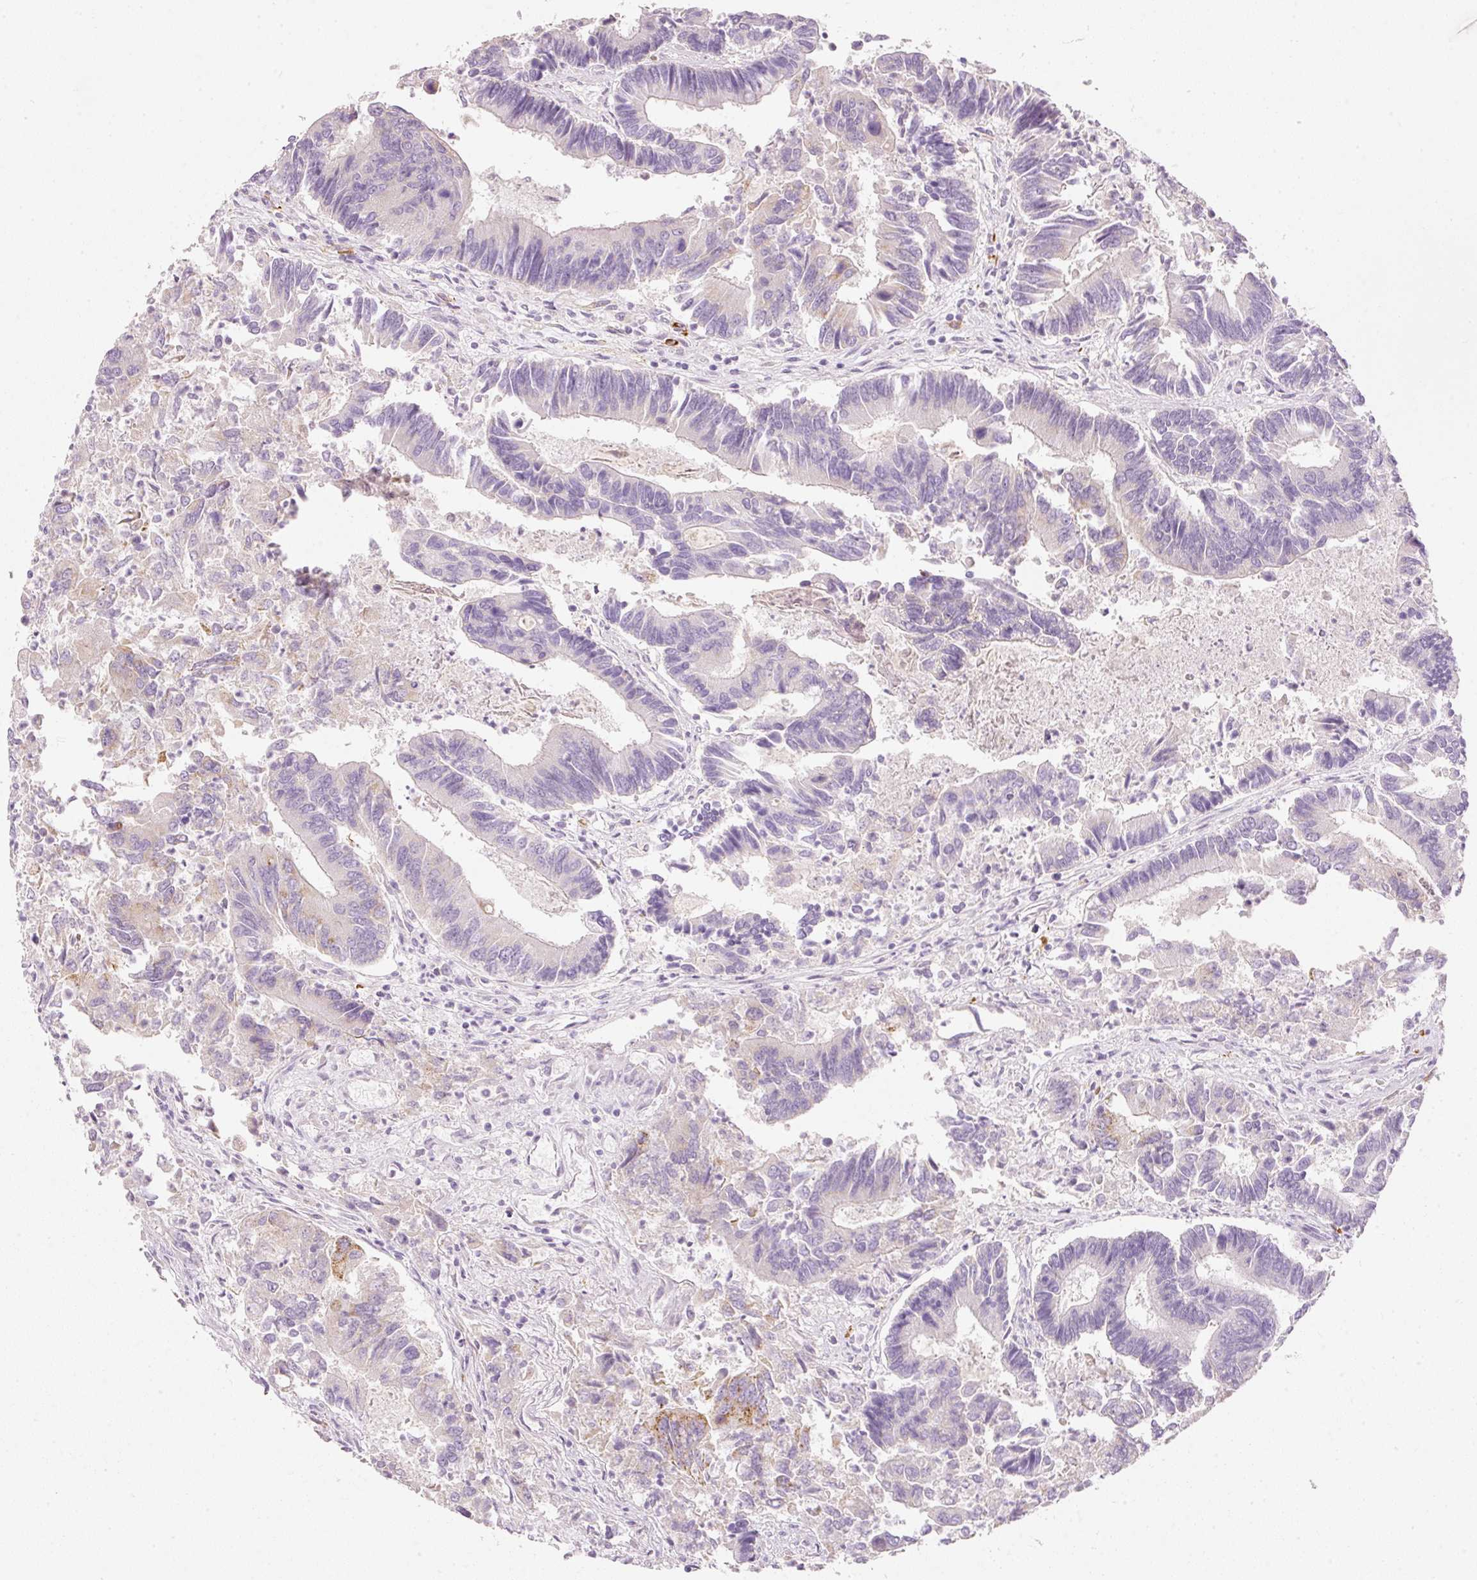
{"staining": {"intensity": "moderate", "quantity": "<25%", "location": "cytoplasmic/membranous"}, "tissue": "colorectal cancer", "cell_type": "Tumor cells", "image_type": "cancer", "snomed": [{"axis": "morphology", "description": "Adenocarcinoma, NOS"}, {"axis": "topography", "description": "Colon"}], "caption": "Immunohistochemistry of human colorectal adenocarcinoma exhibits low levels of moderate cytoplasmic/membranous expression in about <25% of tumor cells. (Brightfield microscopy of DAB IHC at high magnification).", "gene": "MTHFD2", "patient": {"sex": "female", "age": 67}}